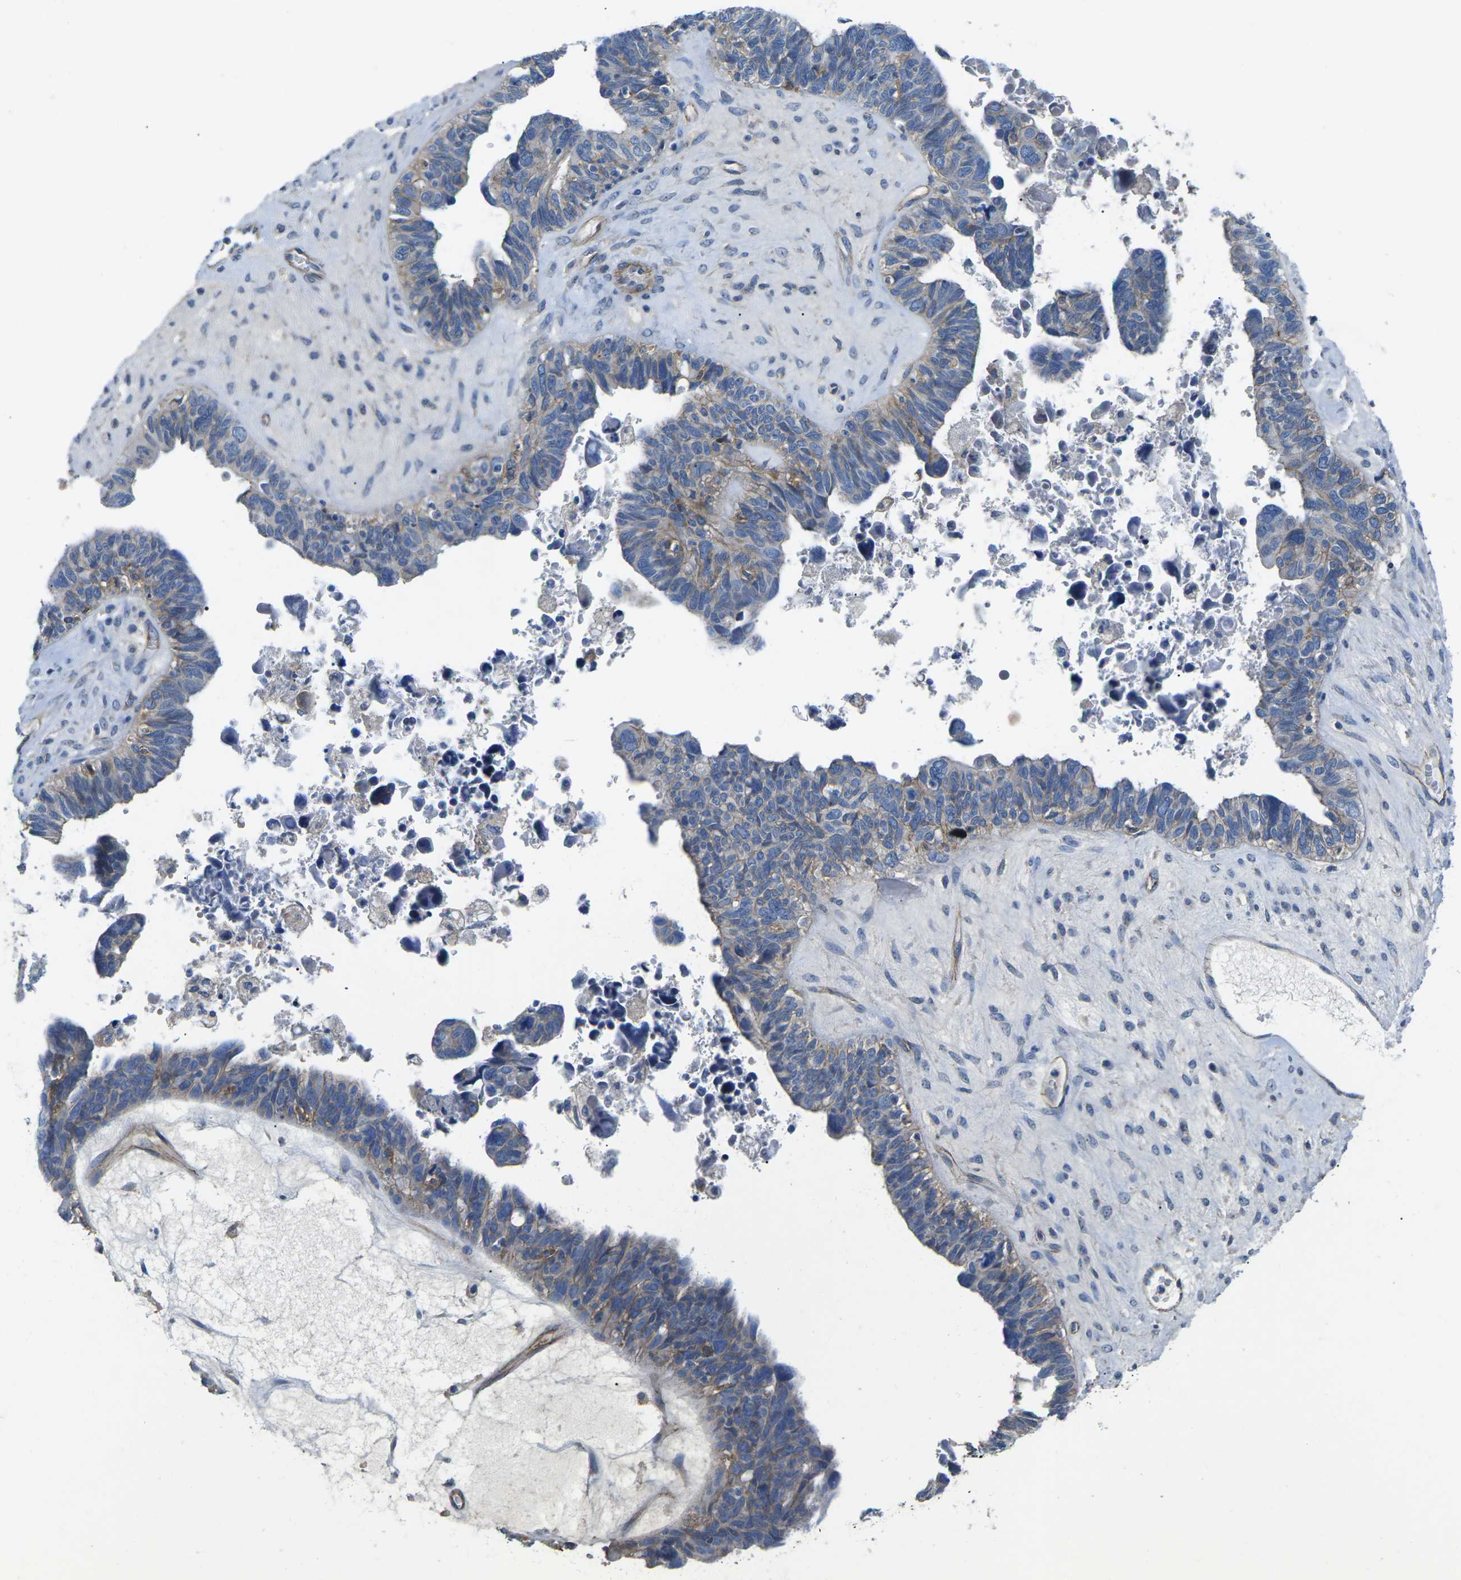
{"staining": {"intensity": "weak", "quantity": "<25%", "location": "cytoplasmic/membranous"}, "tissue": "ovarian cancer", "cell_type": "Tumor cells", "image_type": "cancer", "snomed": [{"axis": "morphology", "description": "Cystadenocarcinoma, serous, NOS"}, {"axis": "topography", "description": "Ovary"}], "caption": "IHC of serous cystadenocarcinoma (ovarian) demonstrates no expression in tumor cells.", "gene": "CTNND1", "patient": {"sex": "female", "age": 79}}